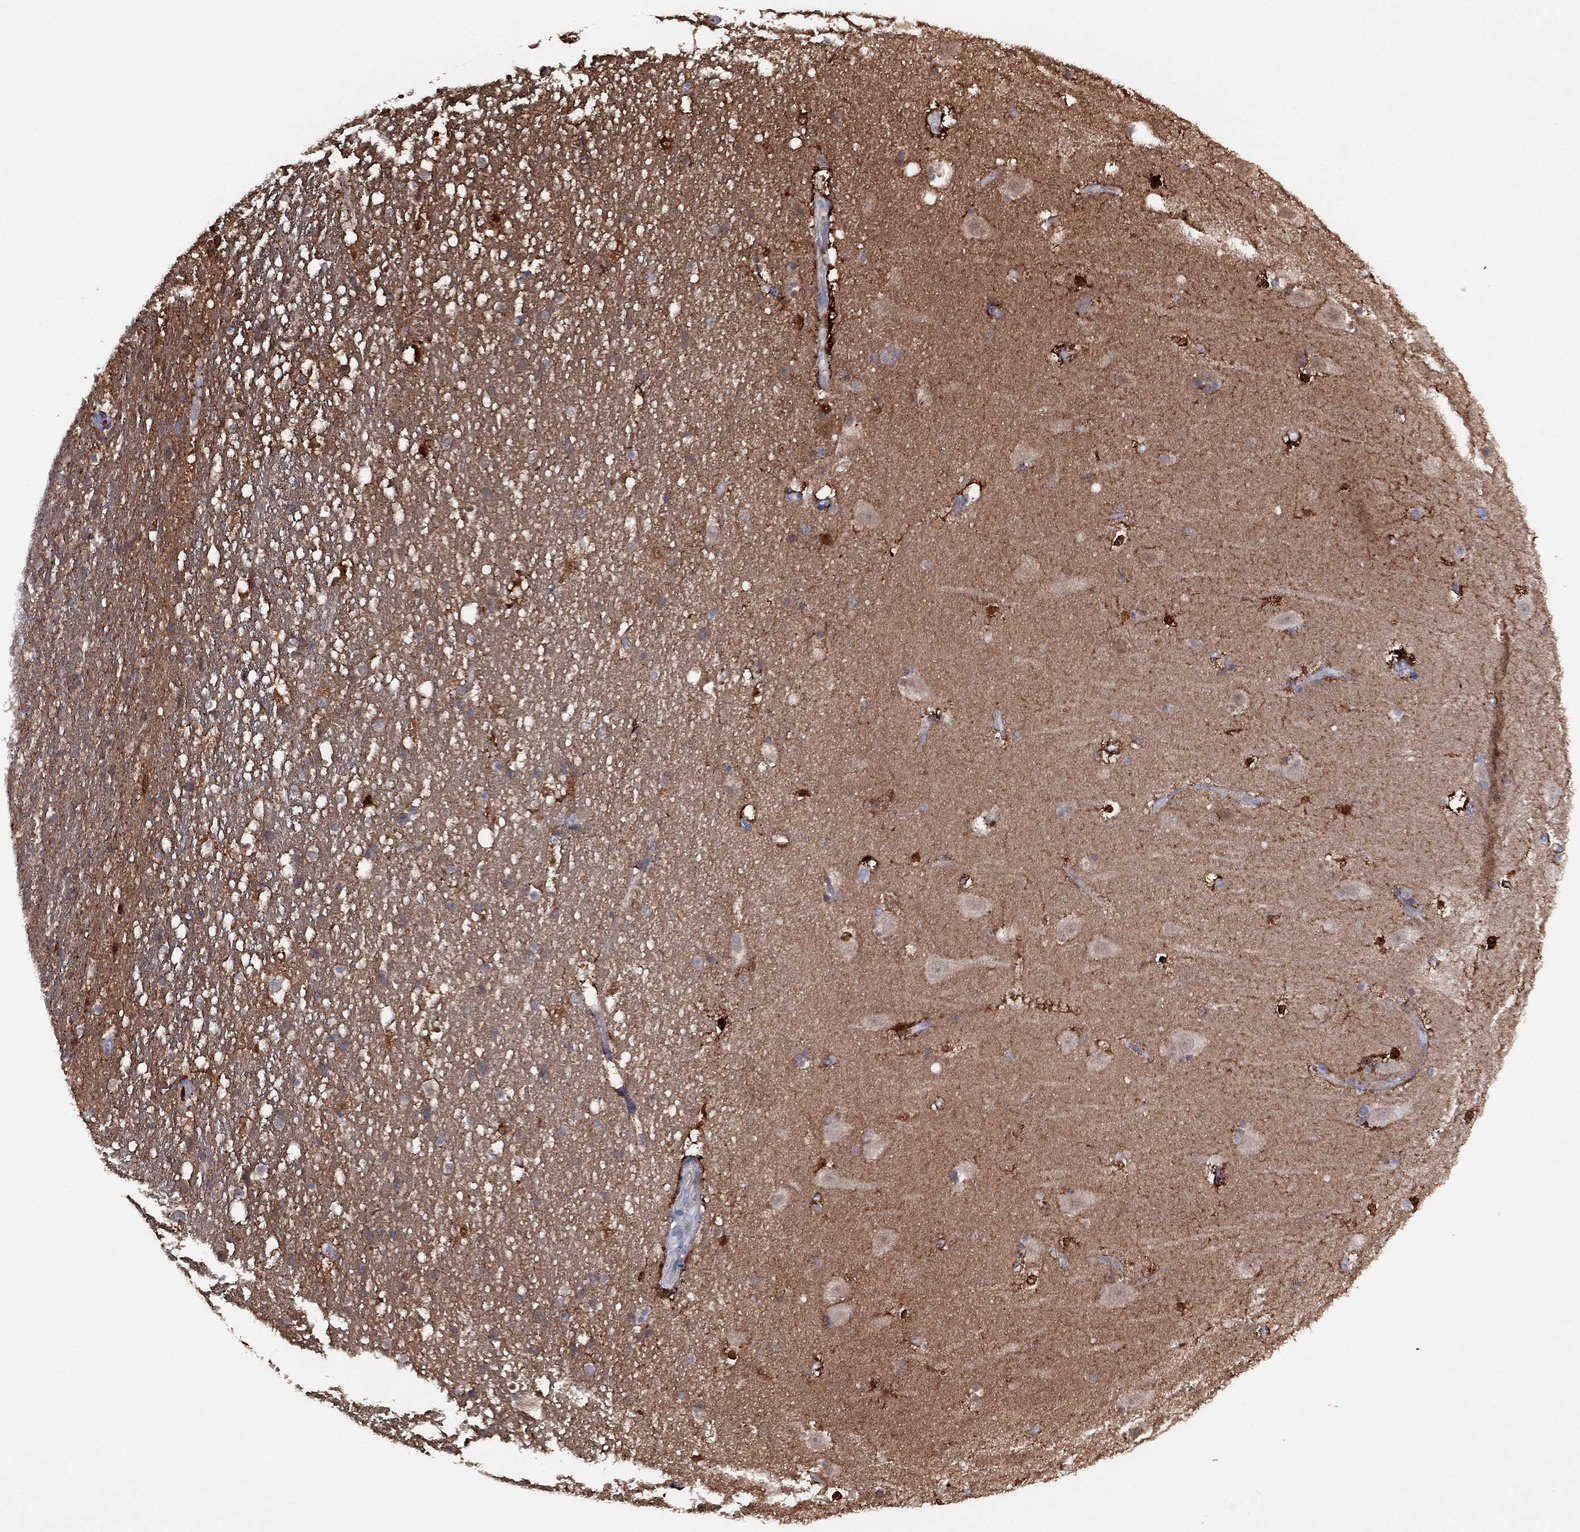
{"staining": {"intensity": "strong", "quantity": "25%-75%", "location": "cytoplasmic/membranous,nuclear"}, "tissue": "hippocampus", "cell_type": "Glial cells", "image_type": "normal", "snomed": [{"axis": "morphology", "description": "Normal tissue, NOS"}, {"axis": "topography", "description": "Hippocampus"}], "caption": "Protein staining by immunohistochemistry (IHC) exhibits strong cytoplasmic/membranous,nuclear positivity in about 25%-75% of glial cells in unremarkable hippocampus. (IHC, brightfield microscopy, high magnification).", "gene": "DDAH1", "patient": {"sex": "male", "age": 49}}